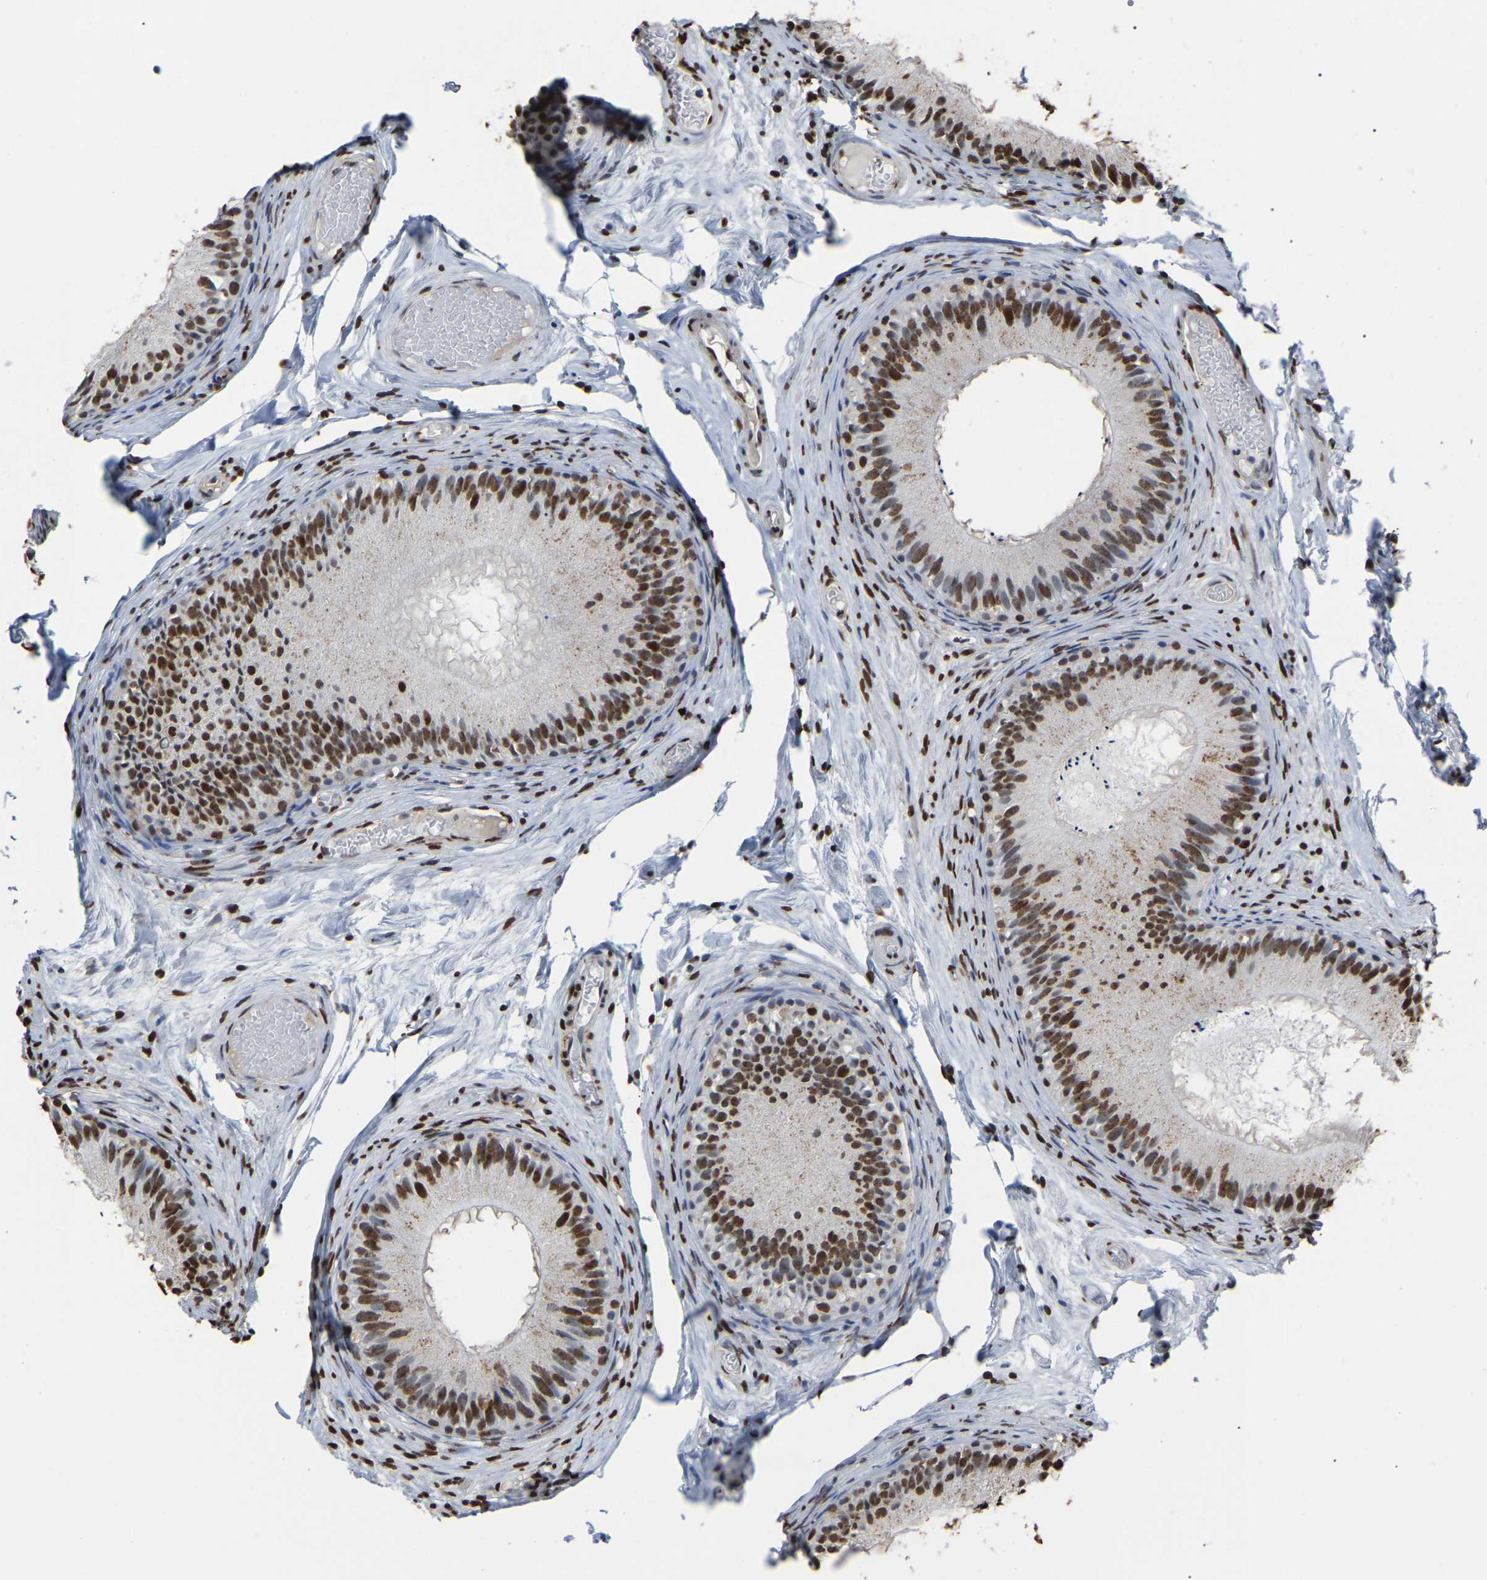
{"staining": {"intensity": "strong", "quantity": ">75%", "location": "nuclear"}, "tissue": "epididymis", "cell_type": "Glandular cells", "image_type": "normal", "snomed": [{"axis": "morphology", "description": "Normal tissue, NOS"}, {"axis": "topography", "description": "Epididymis"}], "caption": "Immunohistochemistry (IHC) photomicrograph of normal epididymis stained for a protein (brown), which demonstrates high levels of strong nuclear expression in about >75% of glandular cells.", "gene": "RBL2", "patient": {"sex": "male", "age": 46}}